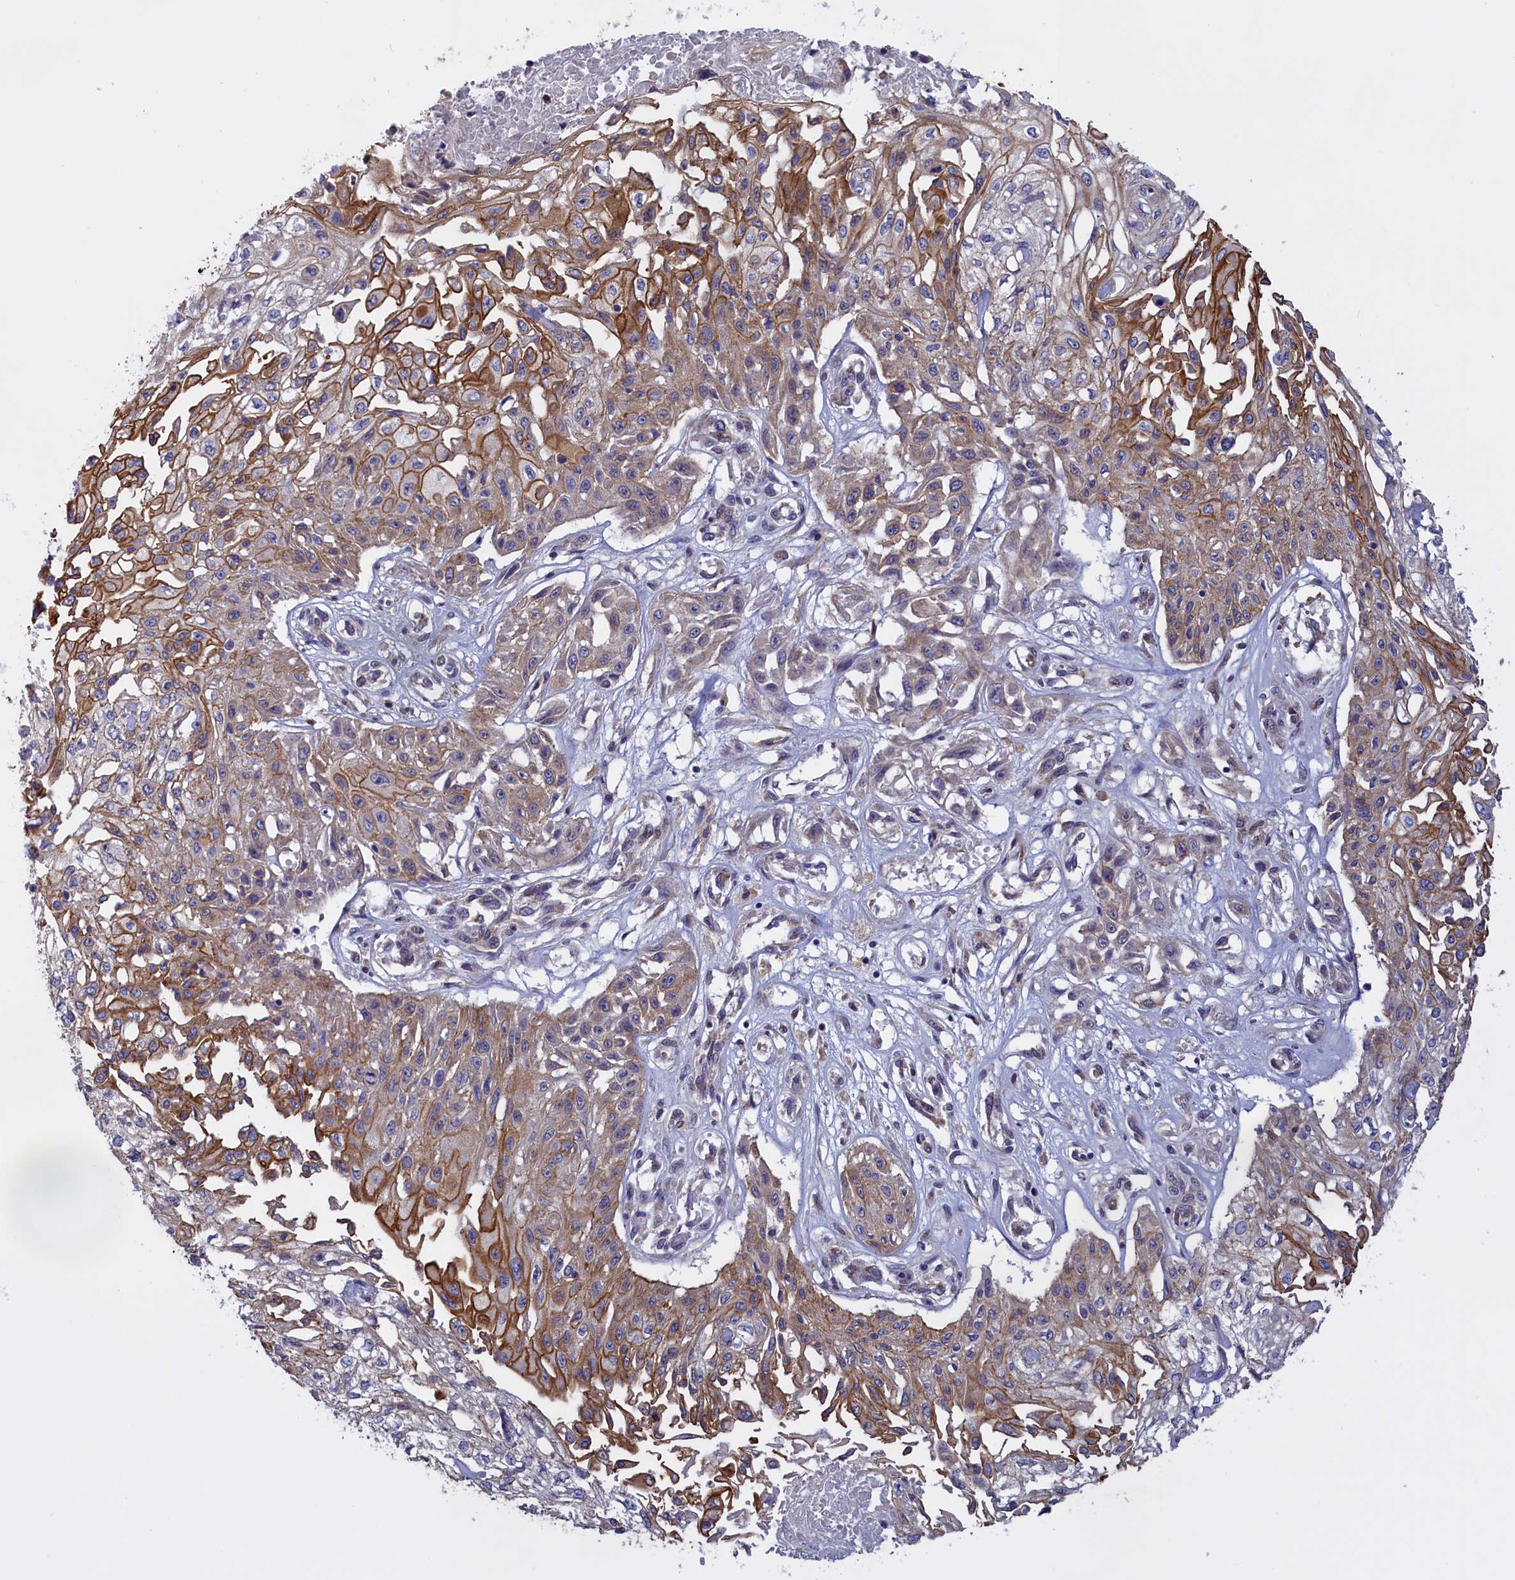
{"staining": {"intensity": "strong", "quantity": "<25%", "location": "cytoplasmic/membranous"}, "tissue": "skin cancer", "cell_type": "Tumor cells", "image_type": "cancer", "snomed": [{"axis": "morphology", "description": "Squamous cell carcinoma, NOS"}, {"axis": "morphology", "description": "Squamous cell carcinoma, metastatic, NOS"}, {"axis": "topography", "description": "Skin"}, {"axis": "topography", "description": "Lymph node"}], "caption": "An image of human squamous cell carcinoma (skin) stained for a protein shows strong cytoplasmic/membranous brown staining in tumor cells.", "gene": "COL19A1", "patient": {"sex": "male", "age": 75}}